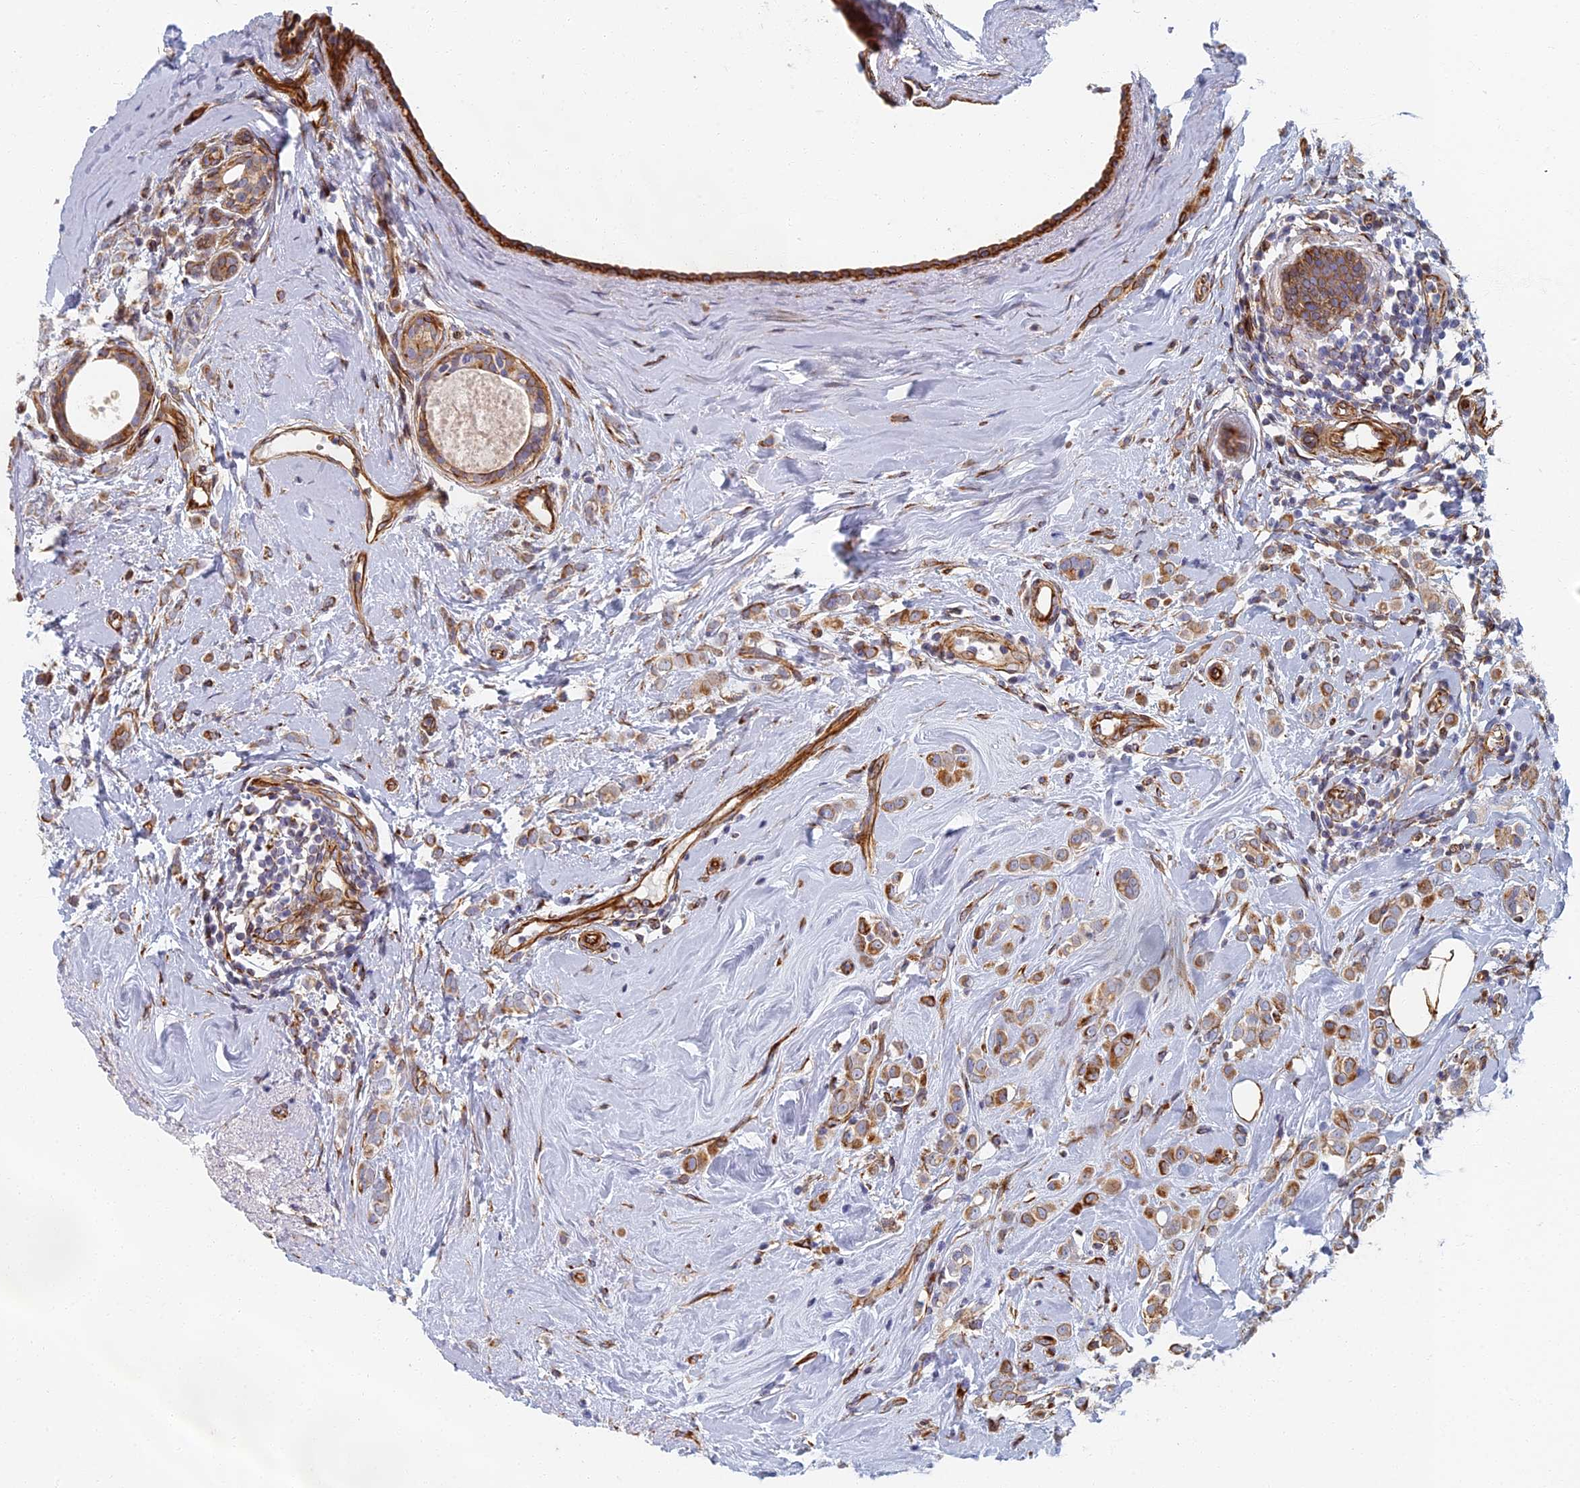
{"staining": {"intensity": "moderate", "quantity": ">75%", "location": "cytoplasmic/membranous"}, "tissue": "breast cancer", "cell_type": "Tumor cells", "image_type": "cancer", "snomed": [{"axis": "morphology", "description": "Lobular carcinoma"}, {"axis": "topography", "description": "Breast"}], "caption": "The image exhibits staining of lobular carcinoma (breast), revealing moderate cytoplasmic/membranous protein staining (brown color) within tumor cells.", "gene": "ABCB10", "patient": {"sex": "female", "age": 47}}